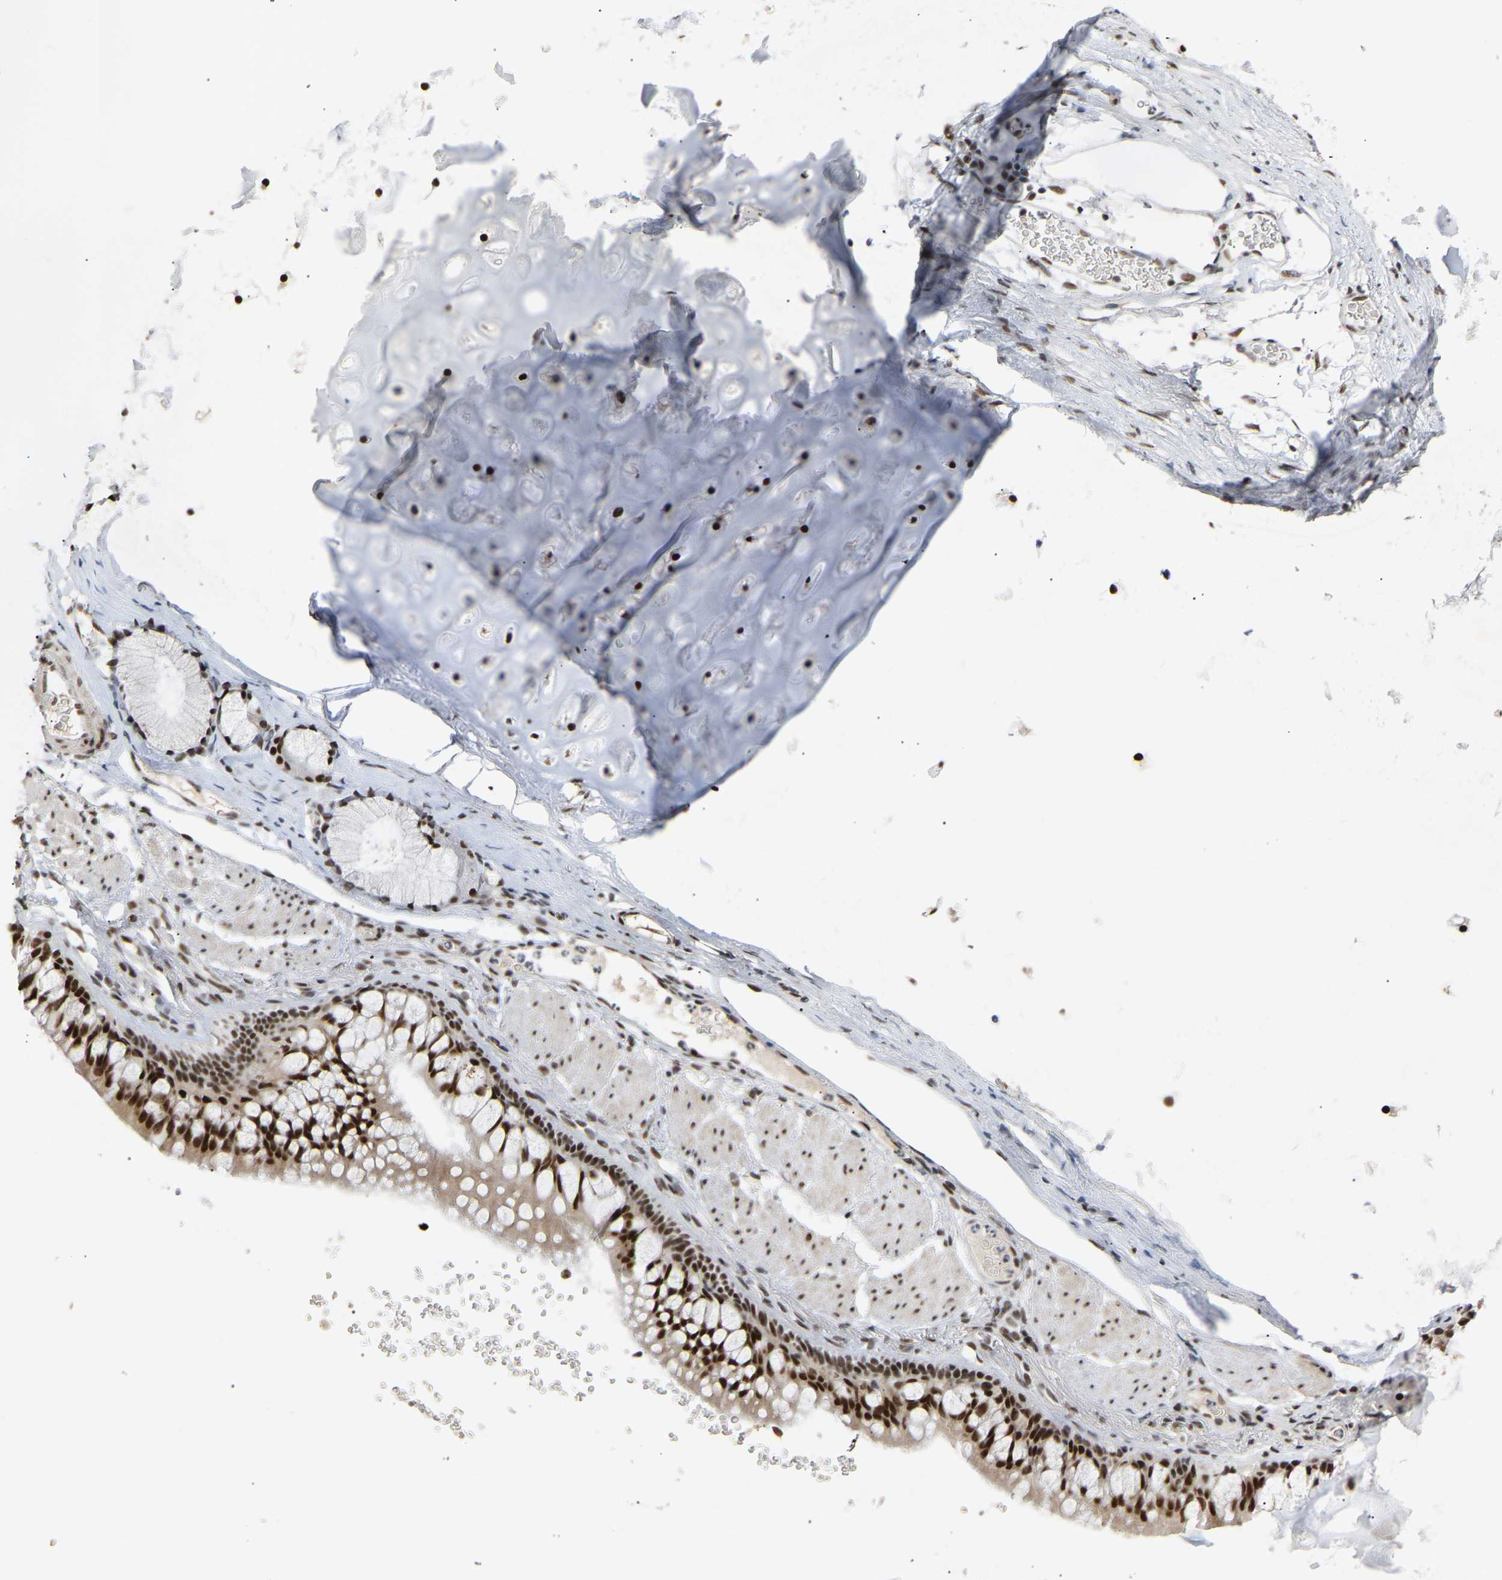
{"staining": {"intensity": "strong", "quantity": ">75%", "location": "nuclear"}, "tissue": "bronchus", "cell_type": "Respiratory epithelial cells", "image_type": "normal", "snomed": [{"axis": "morphology", "description": "Normal tissue, NOS"}, {"axis": "topography", "description": "Cartilage tissue"}, {"axis": "topography", "description": "Bronchus"}], "caption": "Strong nuclear protein staining is present in approximately >75% of respiratory epithelial cells in bronchus.", "gene": "NELFB", "patient": {"sex": "female", "age": 53}}